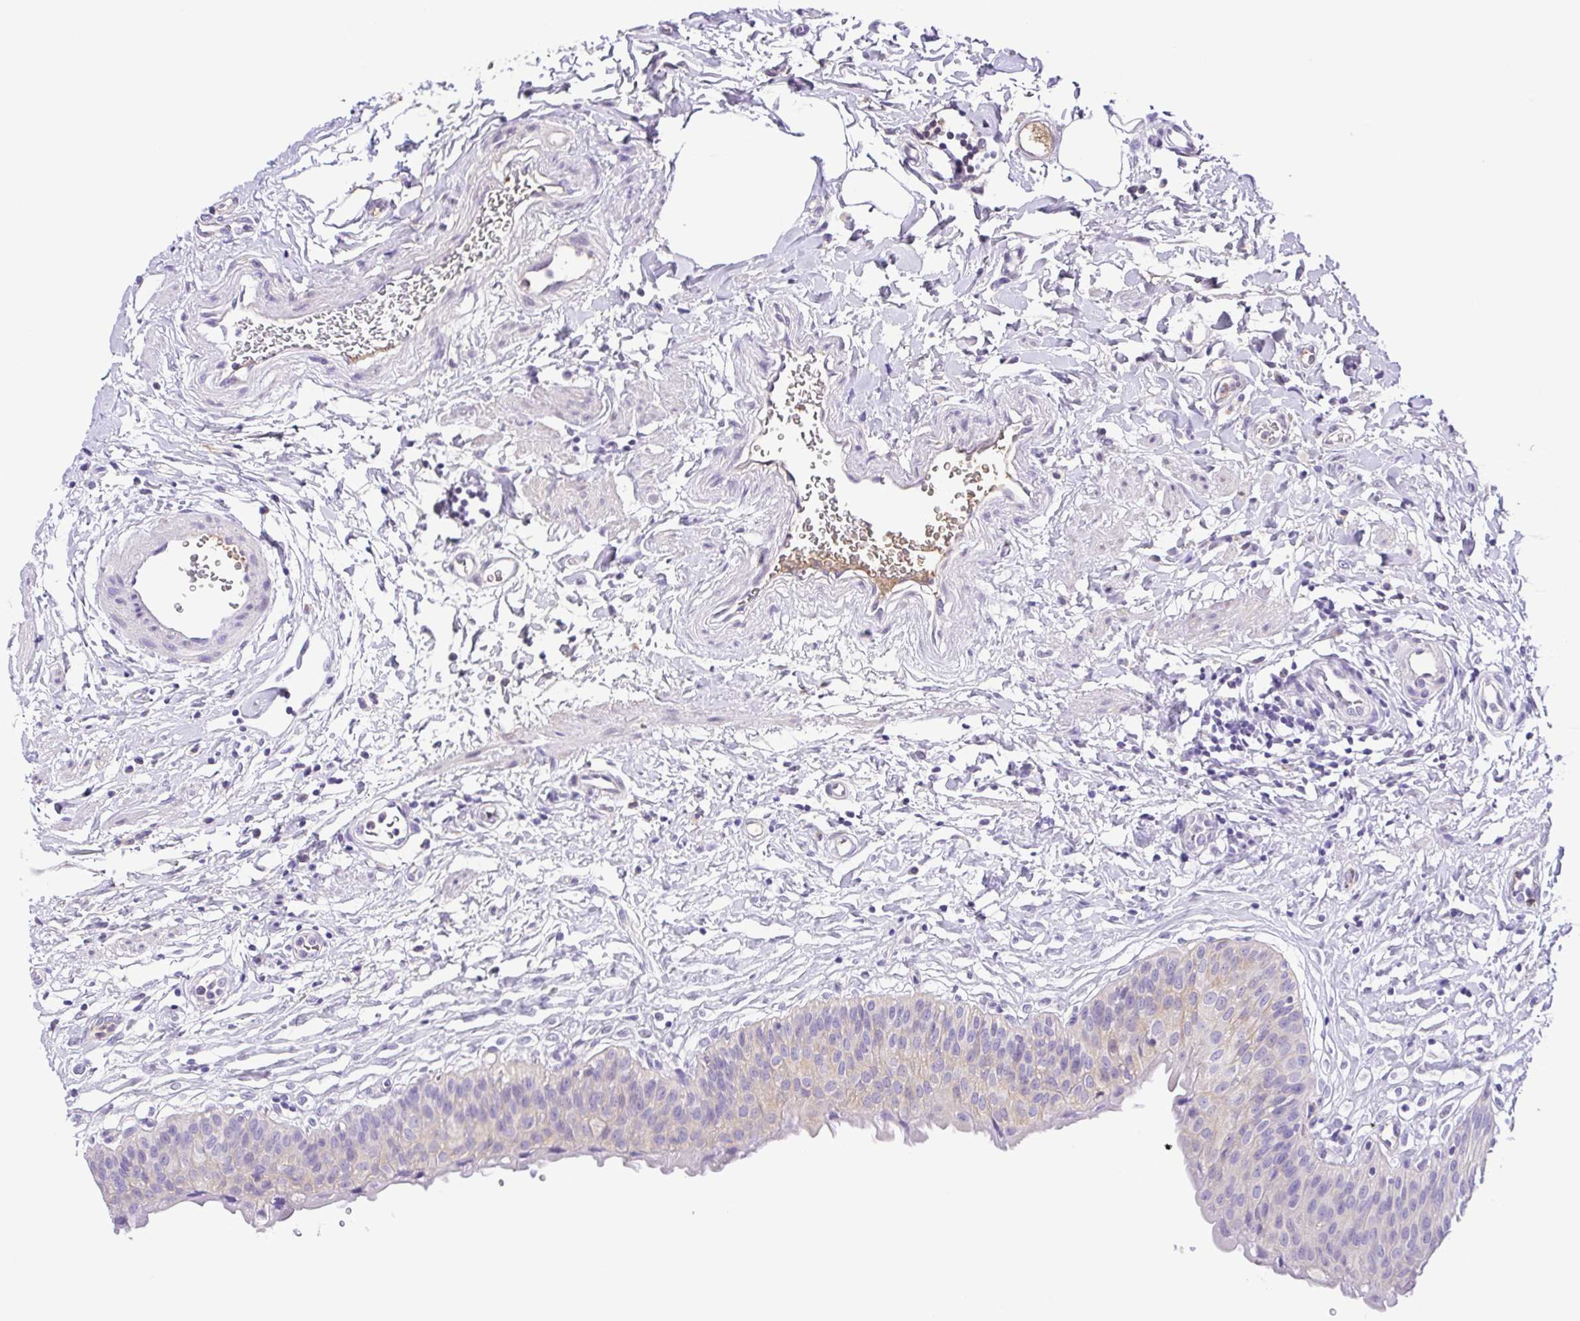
{"staining": {"intensity": "negative", "quantity": "none", "location": "none"}, "tissue": "urinary bladder", "cell_type": "Urothelial cells", "image_type": "normal", "snomed": [{"axis": "morphology", "description": "Normal tissue, NOS"}, {"axis": "topography", "description": "Urinary bladder"}], "caption": "This is an immunohistochemistry image of unremarkable urinary bladder. There is no expression in urothelial cells.", "gene": "IGFL1", "patient": {"sex": "male", "age": 55}}